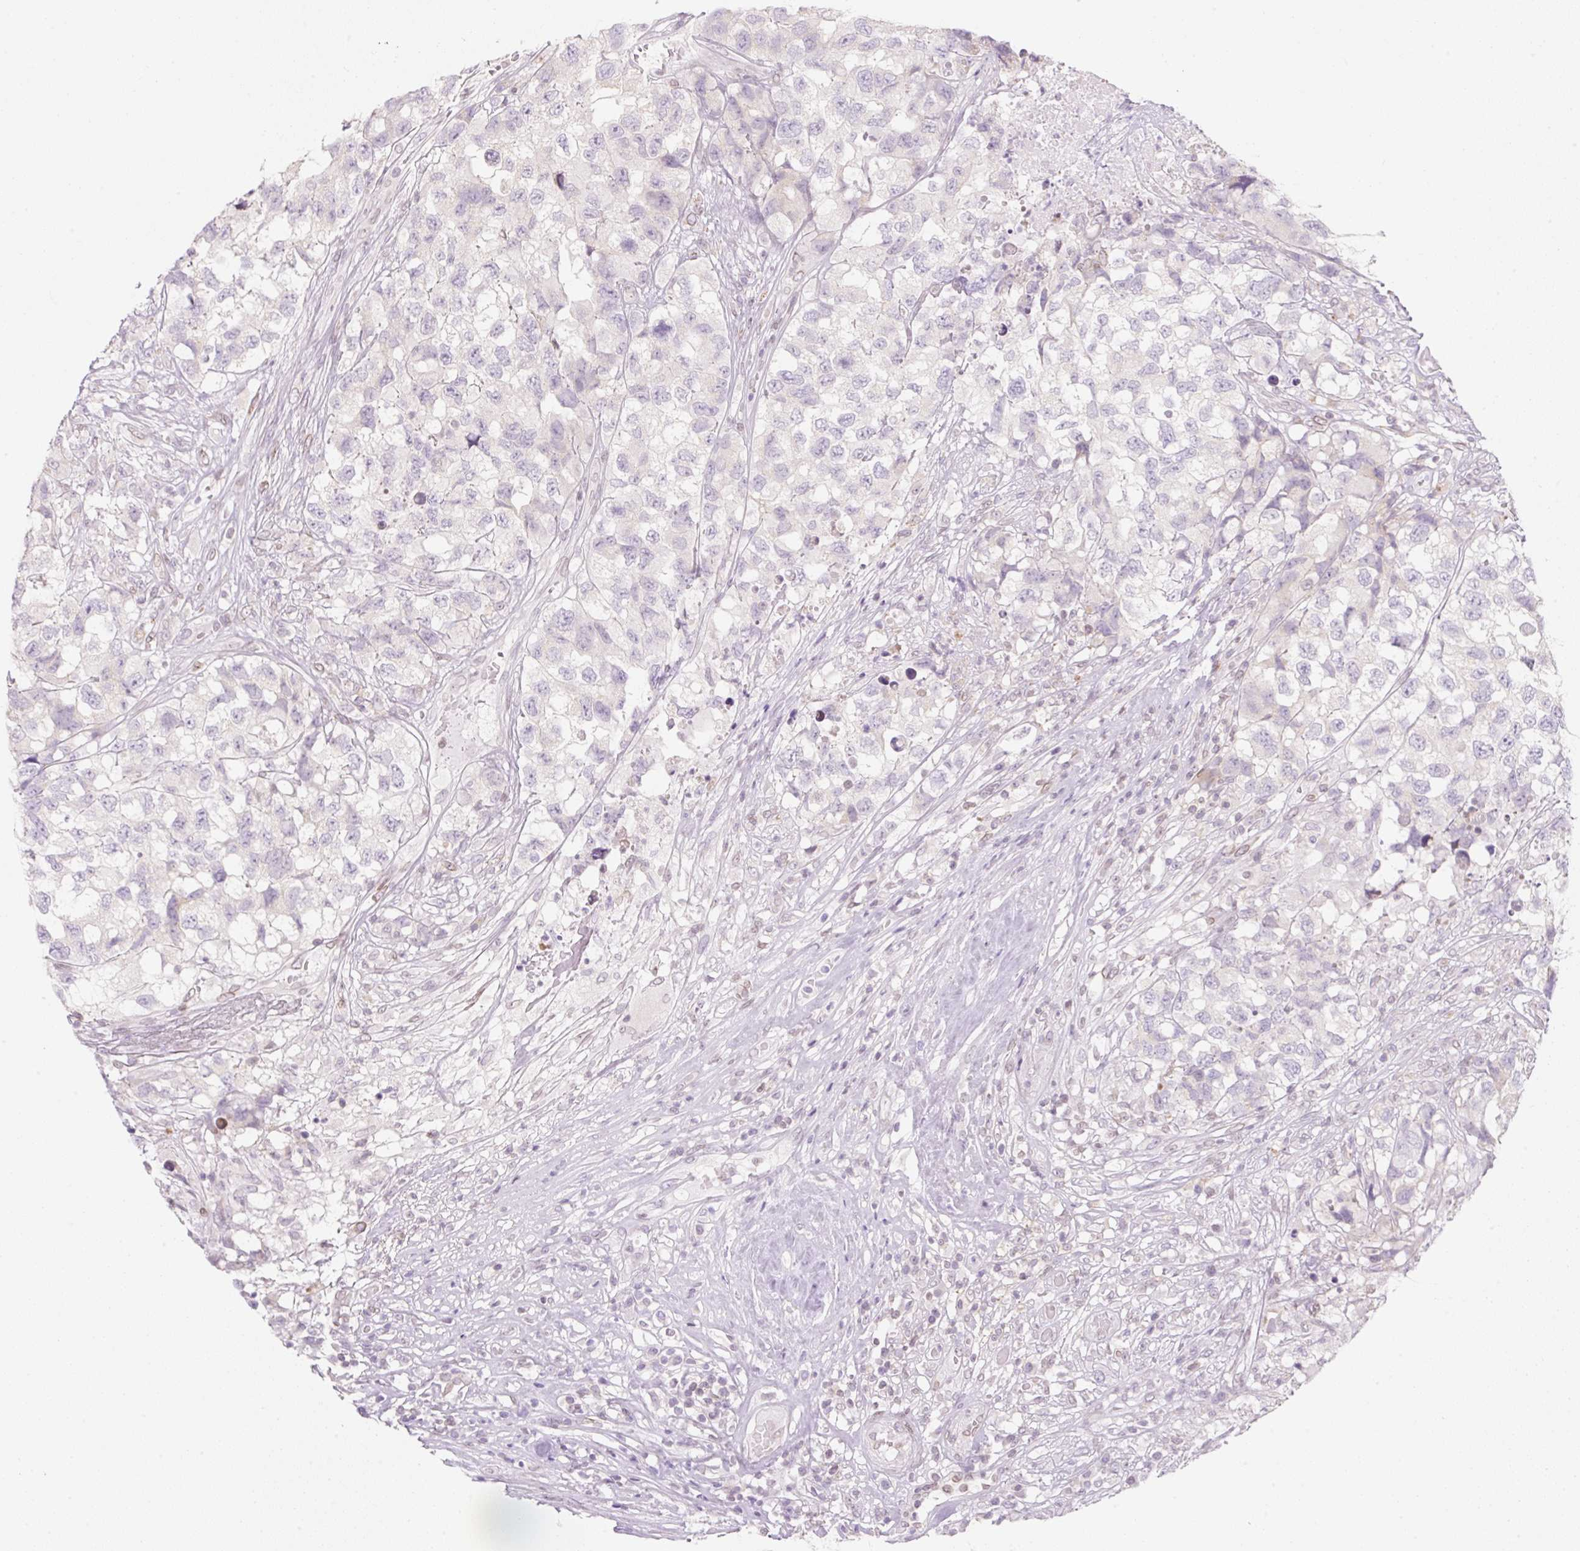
{"staining": {"intensity": "negative", "quantity": "none", "location": "none"}, "tissue": "testis cancer", "cell_type": "Tumor cells", "image_type": "cancer", "snomed": [{"axis": "morphology", "description": "Carcinoma, Embryonal, NOS"}, {"axis": "topography", "description": "Testis"}], "caption": "Immunohistochemical staining of human embryonal carcinoma (testis) shows no significant staining in tumor cells.", "gene": "SYNE3", "patient": {"sex": "male", "age": 83}}